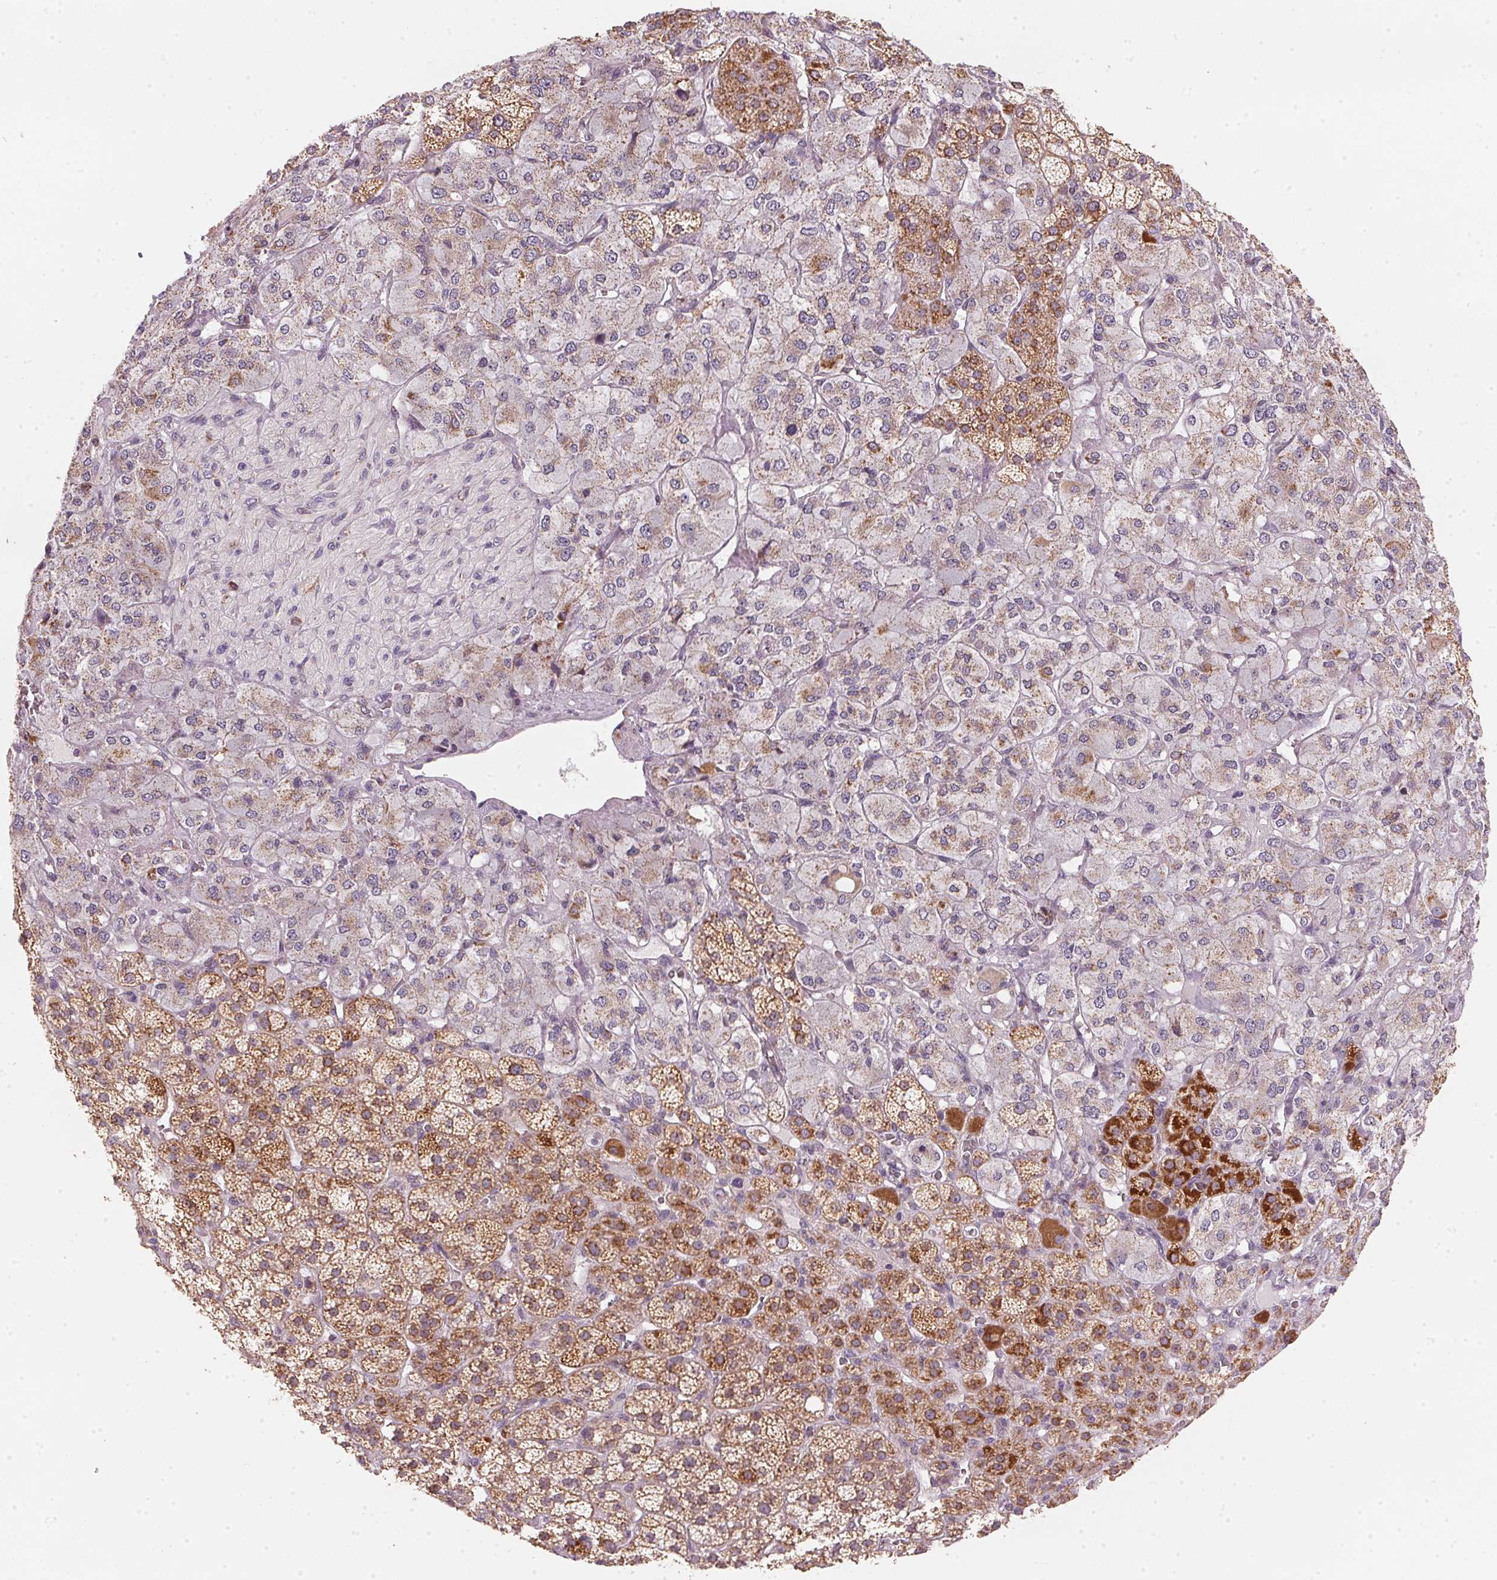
{"staining": {"intensity": "strong", "quantity": ">75%", "location": "cytoplasmic/membranous"}, "tissue": "adrenal gland", "cell_type": "Glandular cells", "image_type": "normal", "snomed": [{"axis": "morphology", "description": "Normal tissue, NOS"}, {"axis": "topography", "description": "Adrenal gland"}], "caption": "Adrenal gland stained with a brown dye exhibits strong cytoplasmic/membranous positive staining in about >75% of glandular cells.", "gene": "COQ7", "patient": {"sex": "female", "age": 60}}